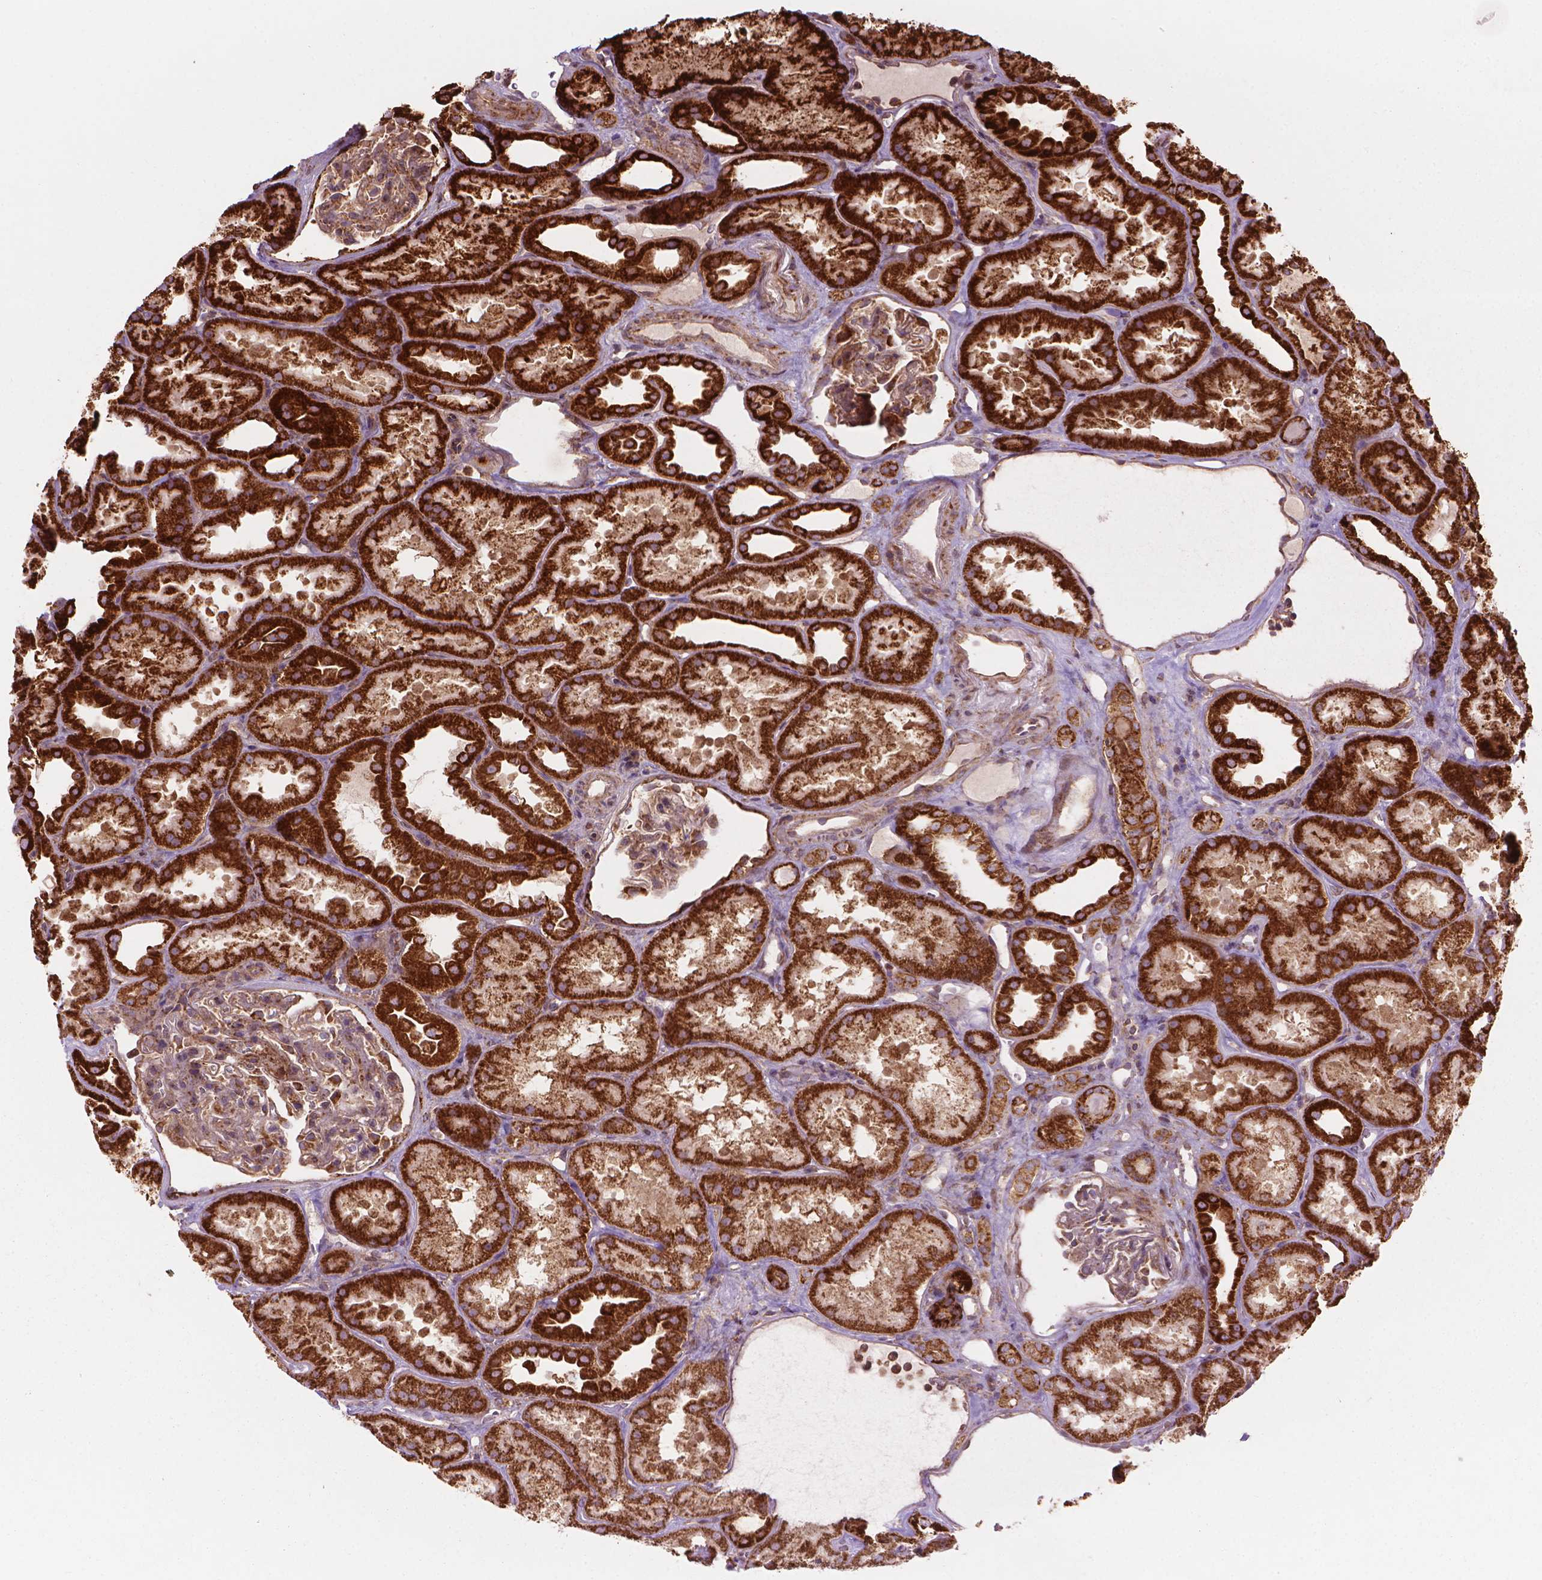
{"staining": {"intensity": "moderate", "quantity": "<25%", "location": "cytoplasmic/membranous"}, "tissue": "kidney", "cell_type": "Cells in glomeruli", "image_type": "normal", "snomed": [{"axis": "morphology", "description": "Normal tissue, NOS"}, {"axis": "topography", "description": "Kidney"}], "caption": "Immunohistochemical staining of unremarkable kidney displays moderate cytoplasmic/membranous protein expression in approximately <25% of cells in glomeruli.", "gene": "VARS2", "patient": {"sex": "male", "age": 61}}